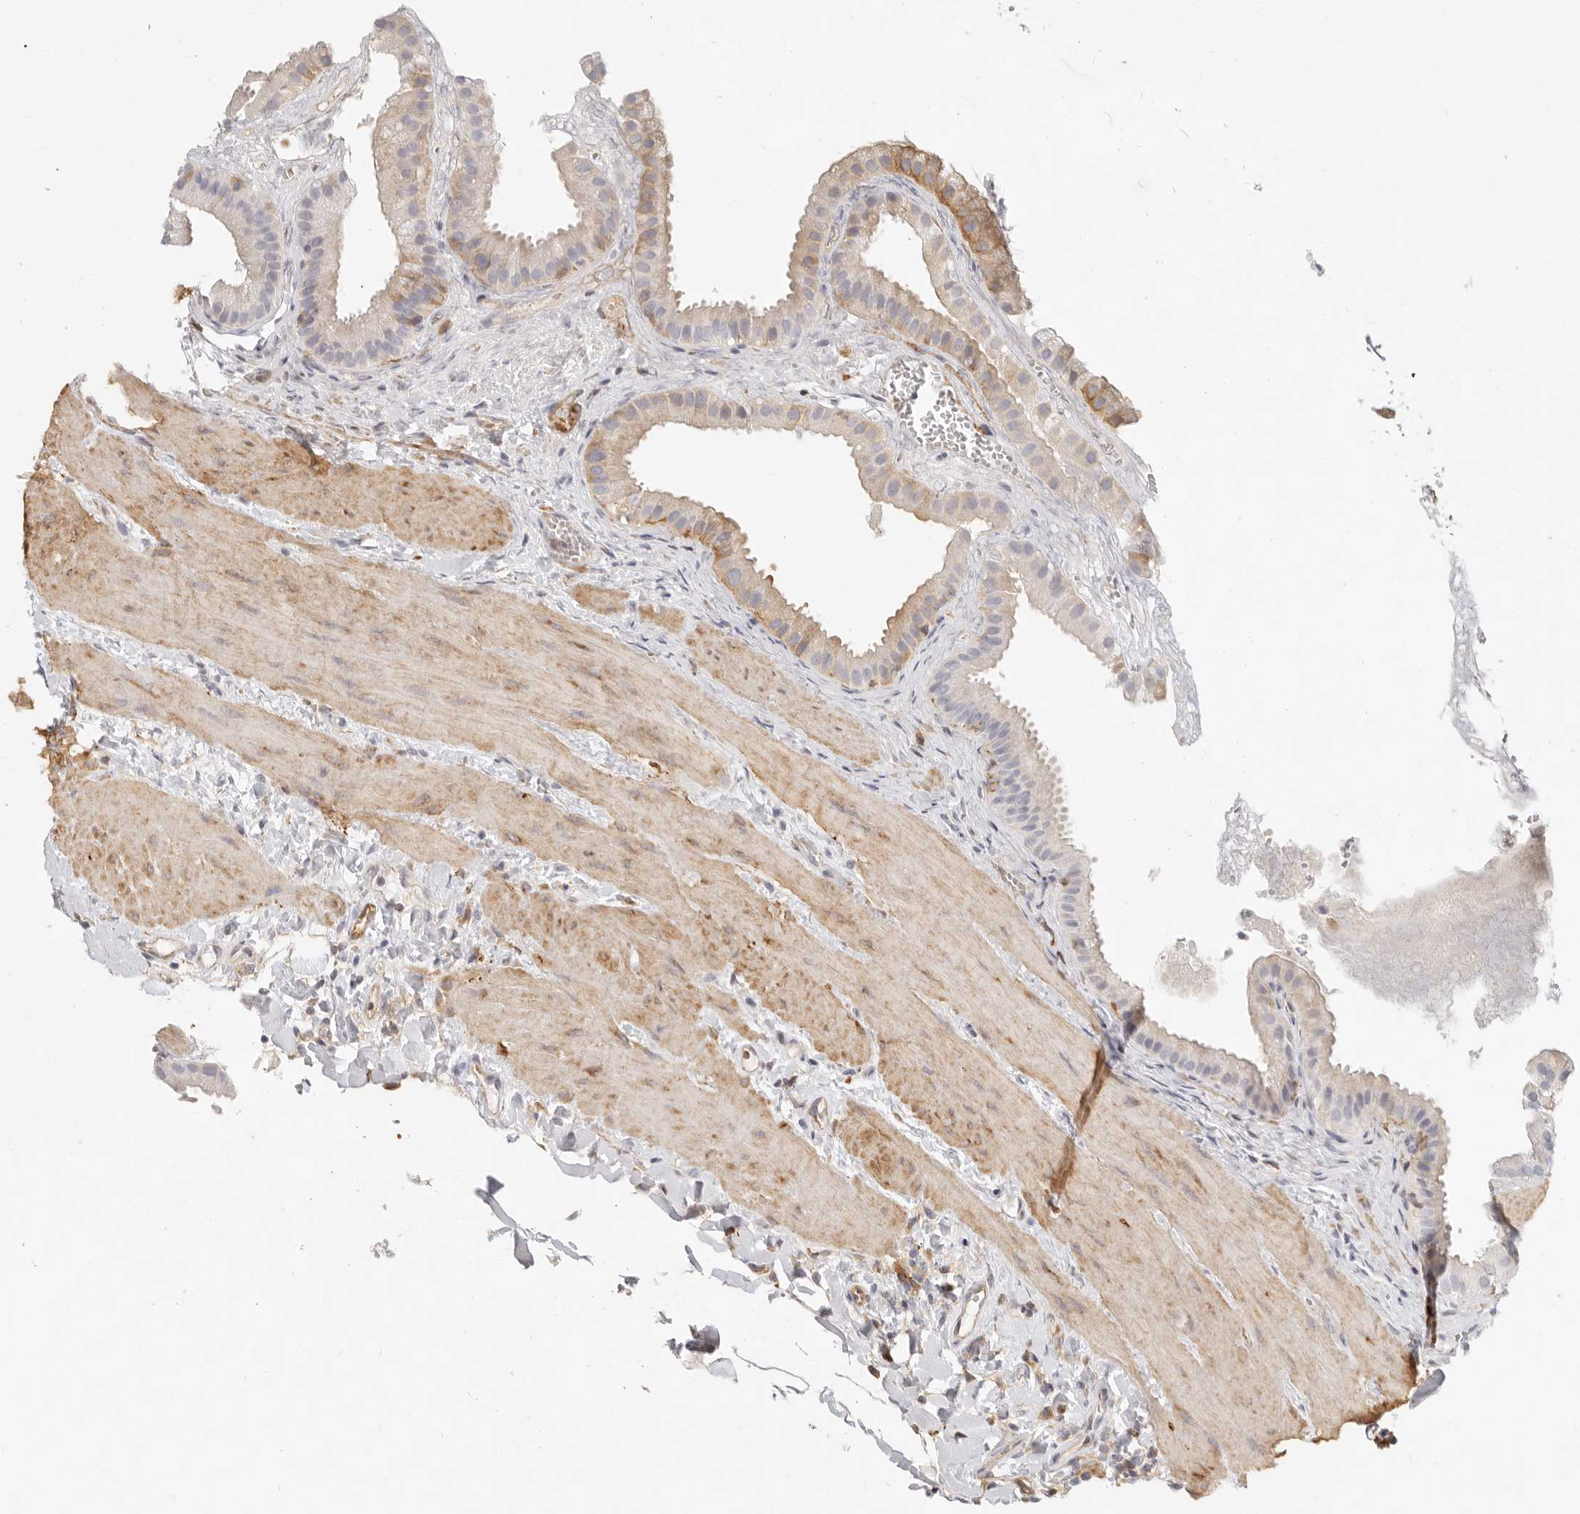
{"staining": {"intensity": "moderate", "quantity": "<25%", "location": "cytoplasmic/membranous"}, "tissue": "gallbladder", "cell_type": "Glandular cells", "image_type": "normal", "snomed": [{"axis": "morphology", "description": "Normal tissue, NOS"}, {"axis": "topography", "description": "Gallbladder"}], "caption": "Immunohistochemical staining of benign gallbladder shows low levels of moderate cytoplasmic/membranous staining in approximately <25% of glandular cells.", "gene": "NIBAN1", "patient": {"sex": "male", "age": 55}}